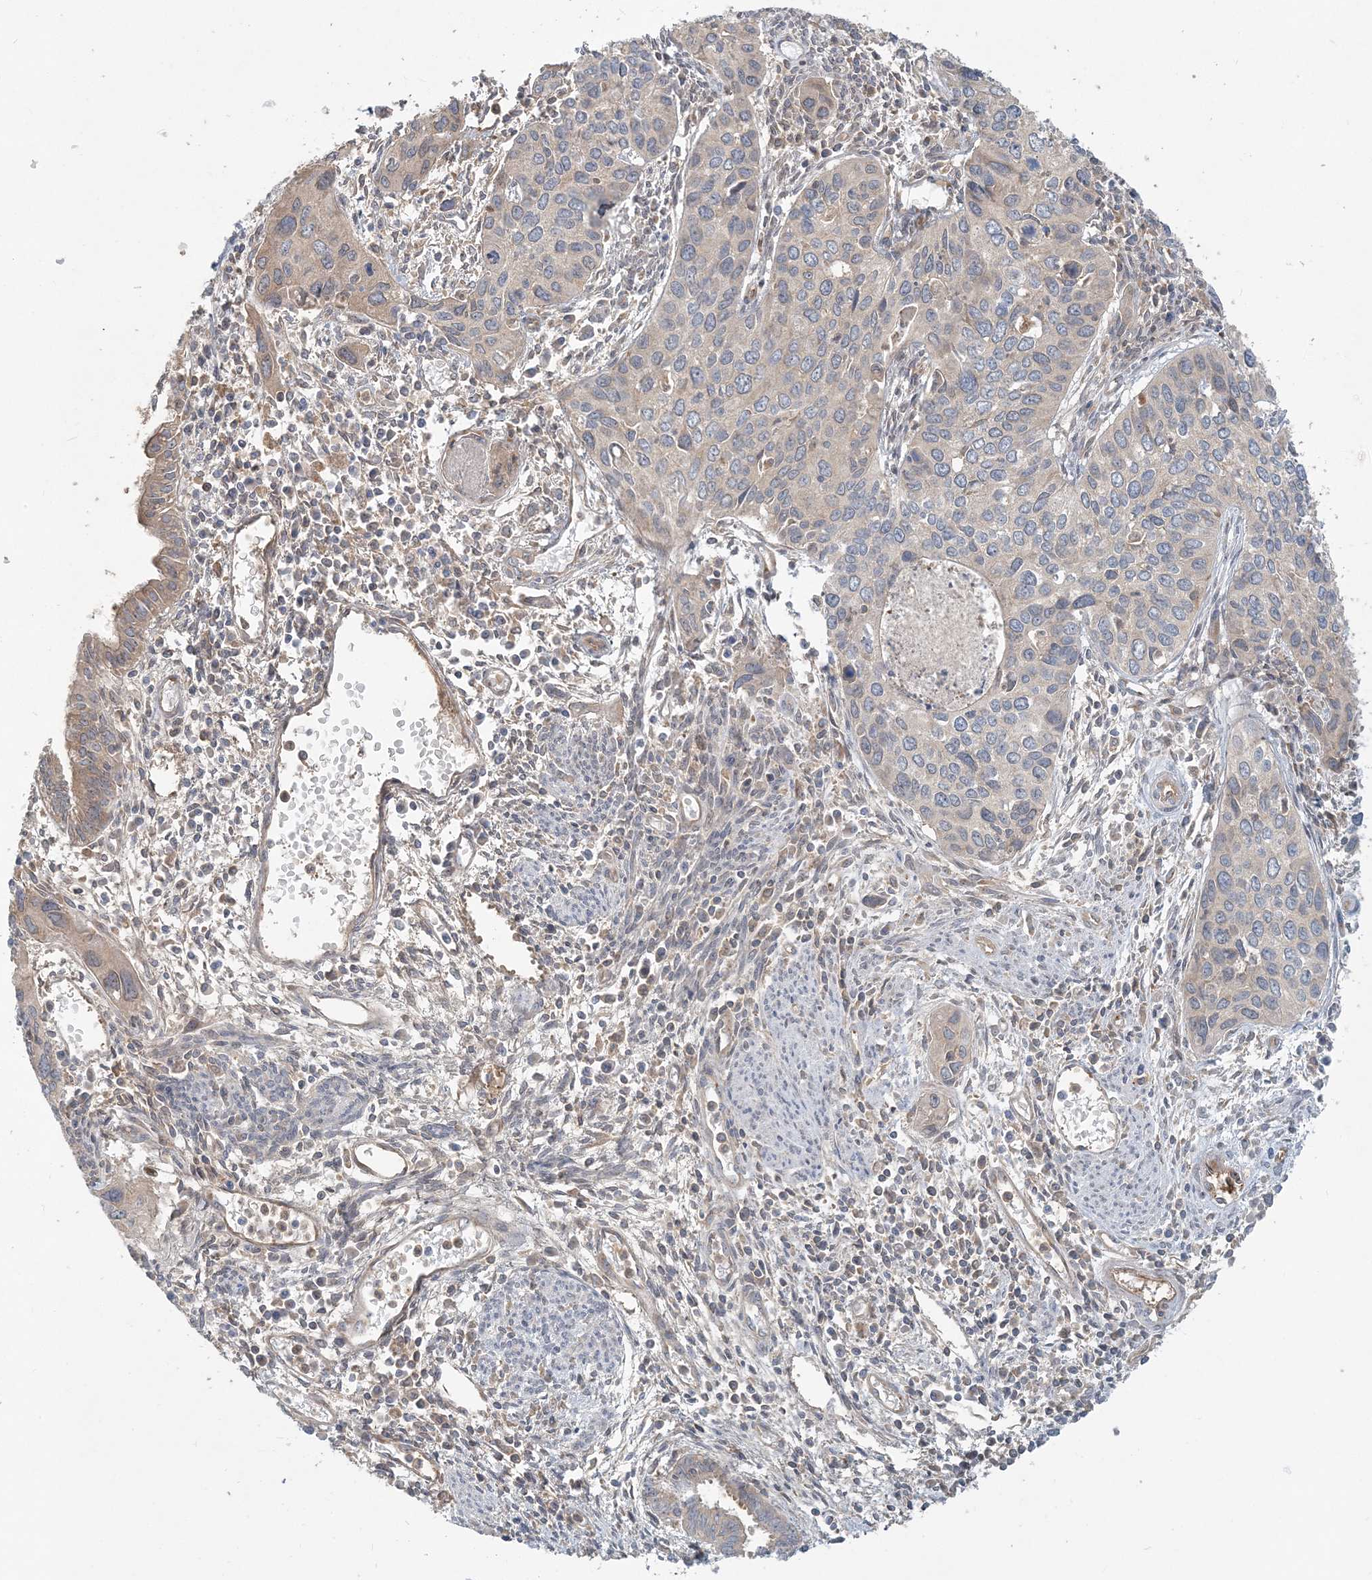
{"staining": {"intensity": "negative", "quantity": "none", "location": "none"}, "tissue": "cervical cancer", "cell_type": "Tumor cells", "image_type": "cancer", "snomed": [{"axis": "morphology", "description": "Squamous cell carcinoma, NOS"}, {"axis": "topography", "description": "Cervix"}], "caption": "A photomicrograph of human squamous cell carcinoma (cervical) is negative for staining in tumor cells.", "gene": "AP1AR", "patient": {"sex": "female", "age": 55}}